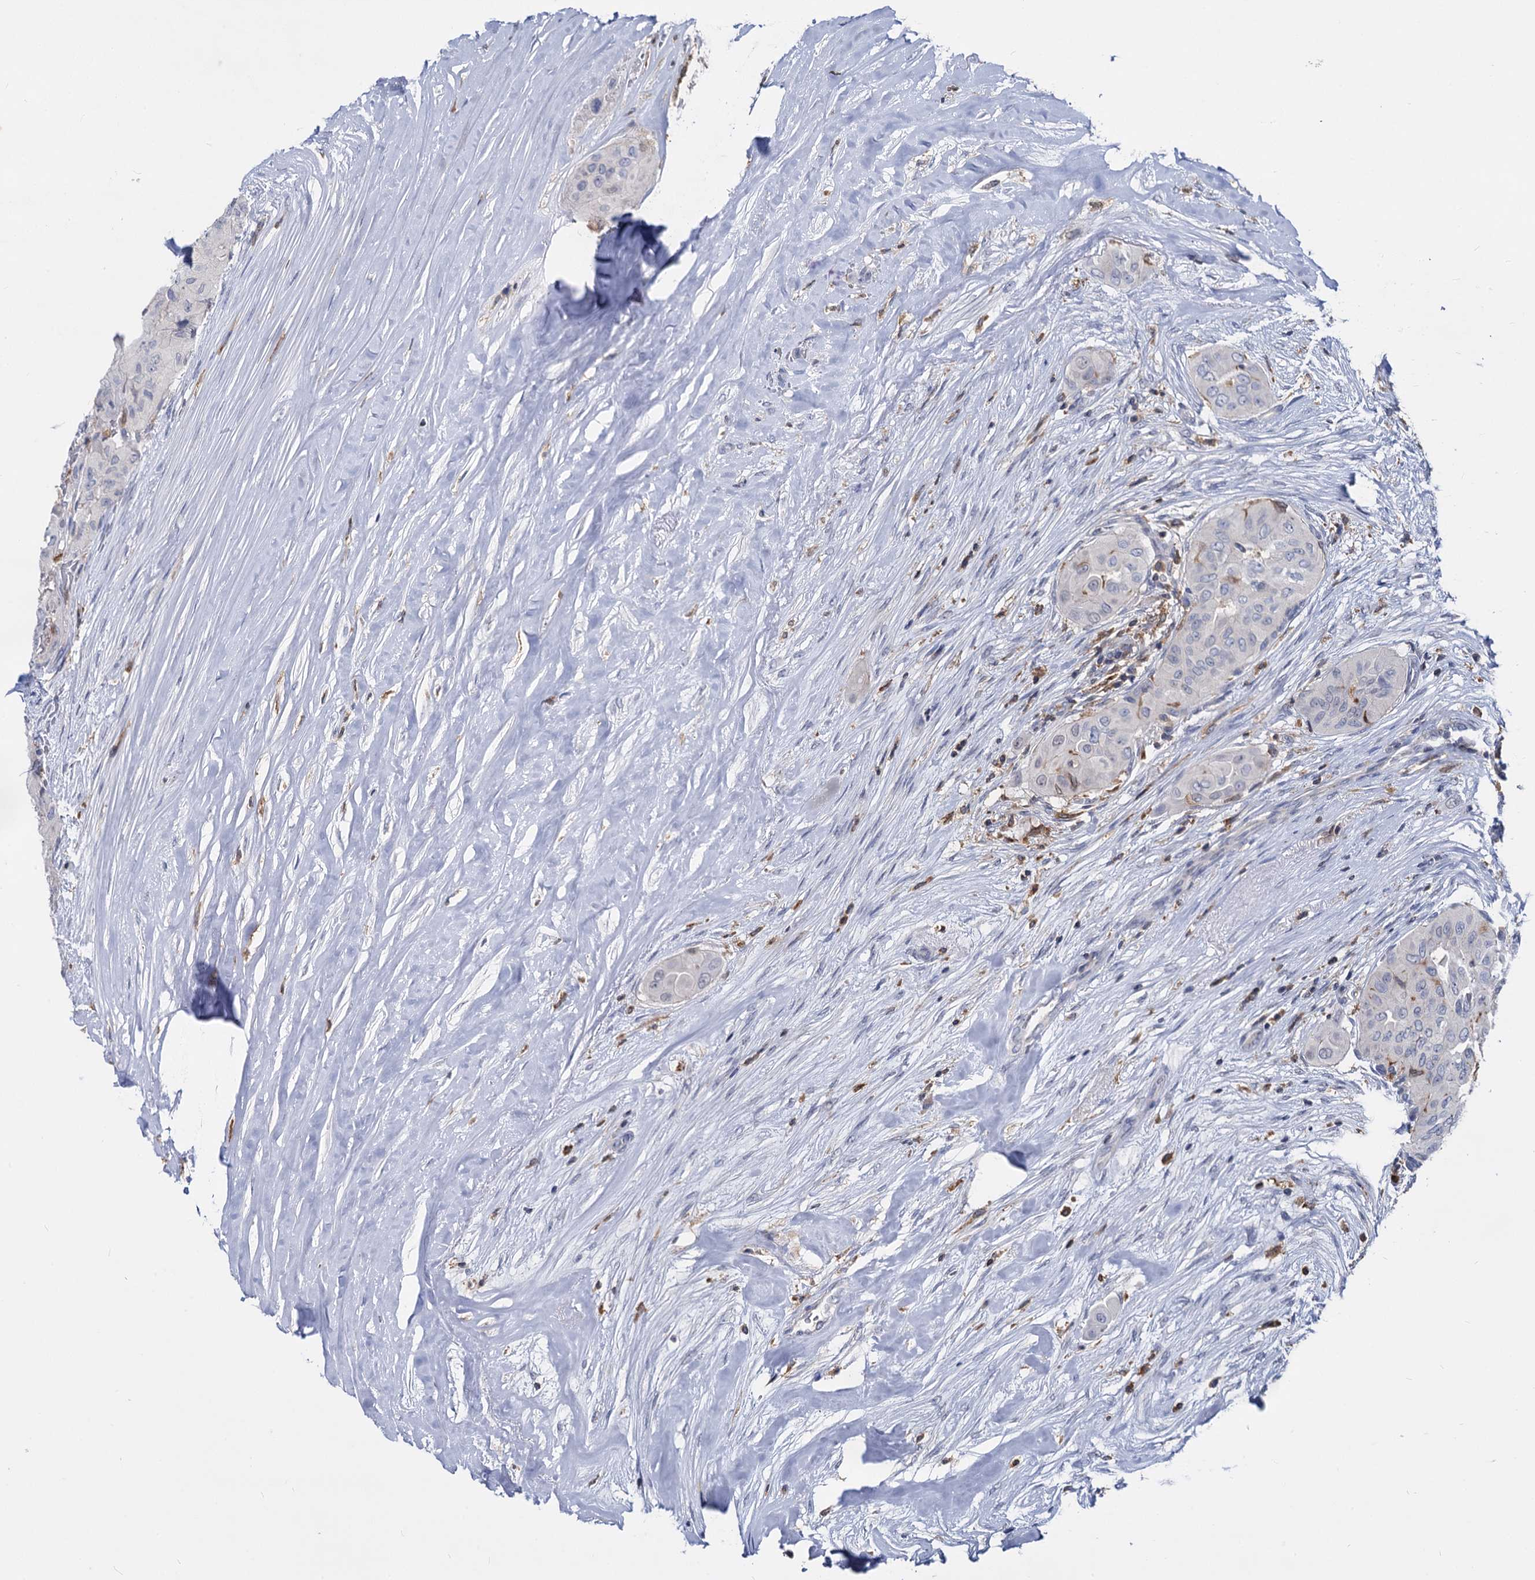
{"staining": {"intensity": "negative", "quantity": "none", "location": "none"}, "tissue": "thyroid cancer", "cell_type": "Tumor cells", "image_type": "cancer", "snomed": [{"axis": "morphology", "description": "Papillary adenocarcinoma, NOS"}, {"axis": "topography", "description": "Thyroid gland"}], "caption": "Tumor cells are negative for protein expression in human thyroid cancer. (Brightfield microscopy of DAB immunohistochemistry (IHC) at high magnification).", "gene": "RHOG", "patient": {"sex": "female", "age": 59}}